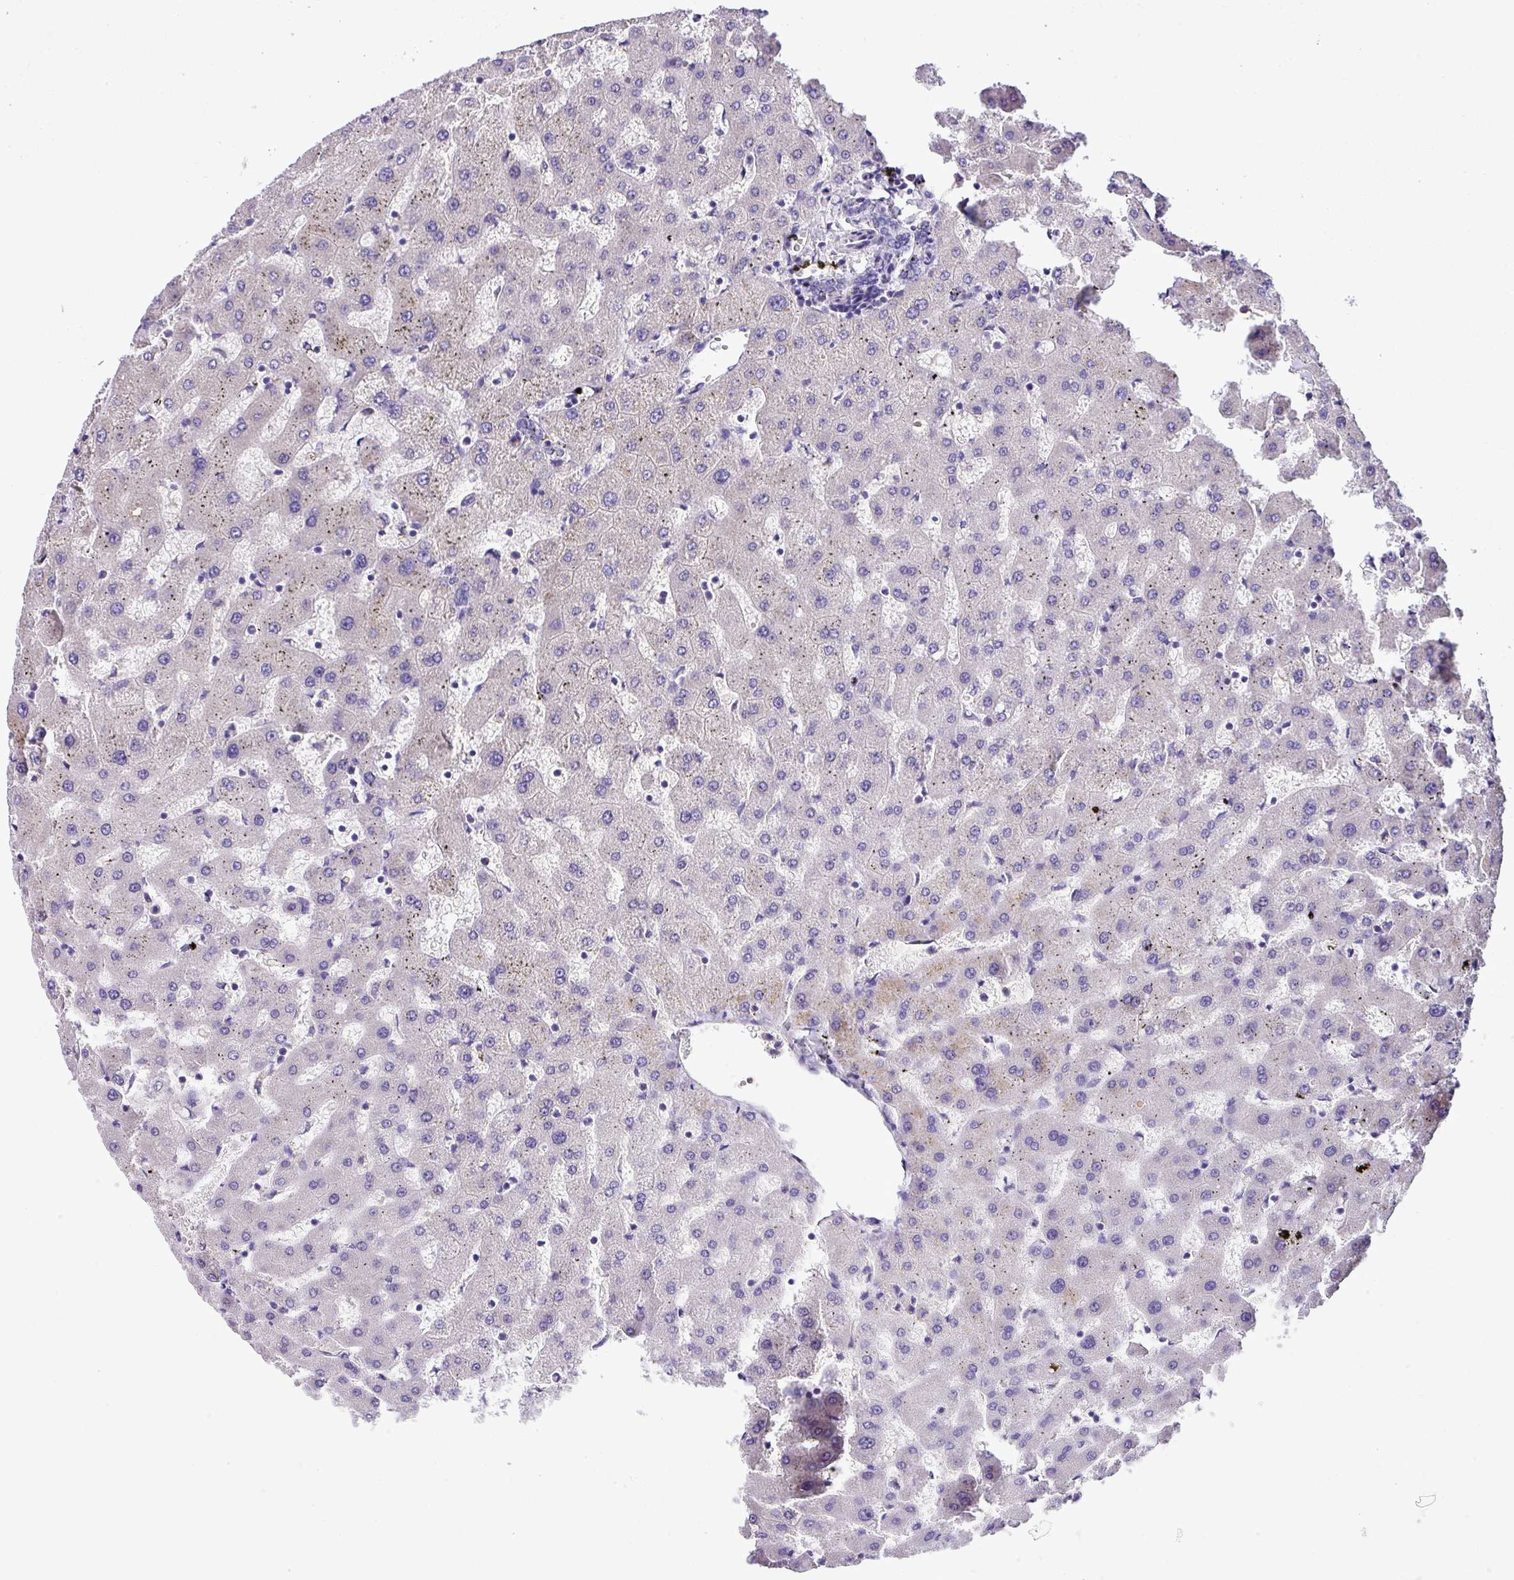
{"staining": {"intensity": "negative", "quantity": "none", "location": "none"}, "tissue": "liver", "cell_type": "Cholangiocytes", "image_type": "normal", "snomed": [{"axis": "morphology", "description": "Normal tissue, NOS"}, {"axis": "topography", "description": "Liver"}], "caption": "Immunohistochemistry (IHC) histopathology image of normal liver: liver stained with DAB shows no significant protein positivity in cholangiocytes. (DAB IHC, high magnification).", "gene": "ANXA2R", "patient": {"sex": "female", "age": 63}}